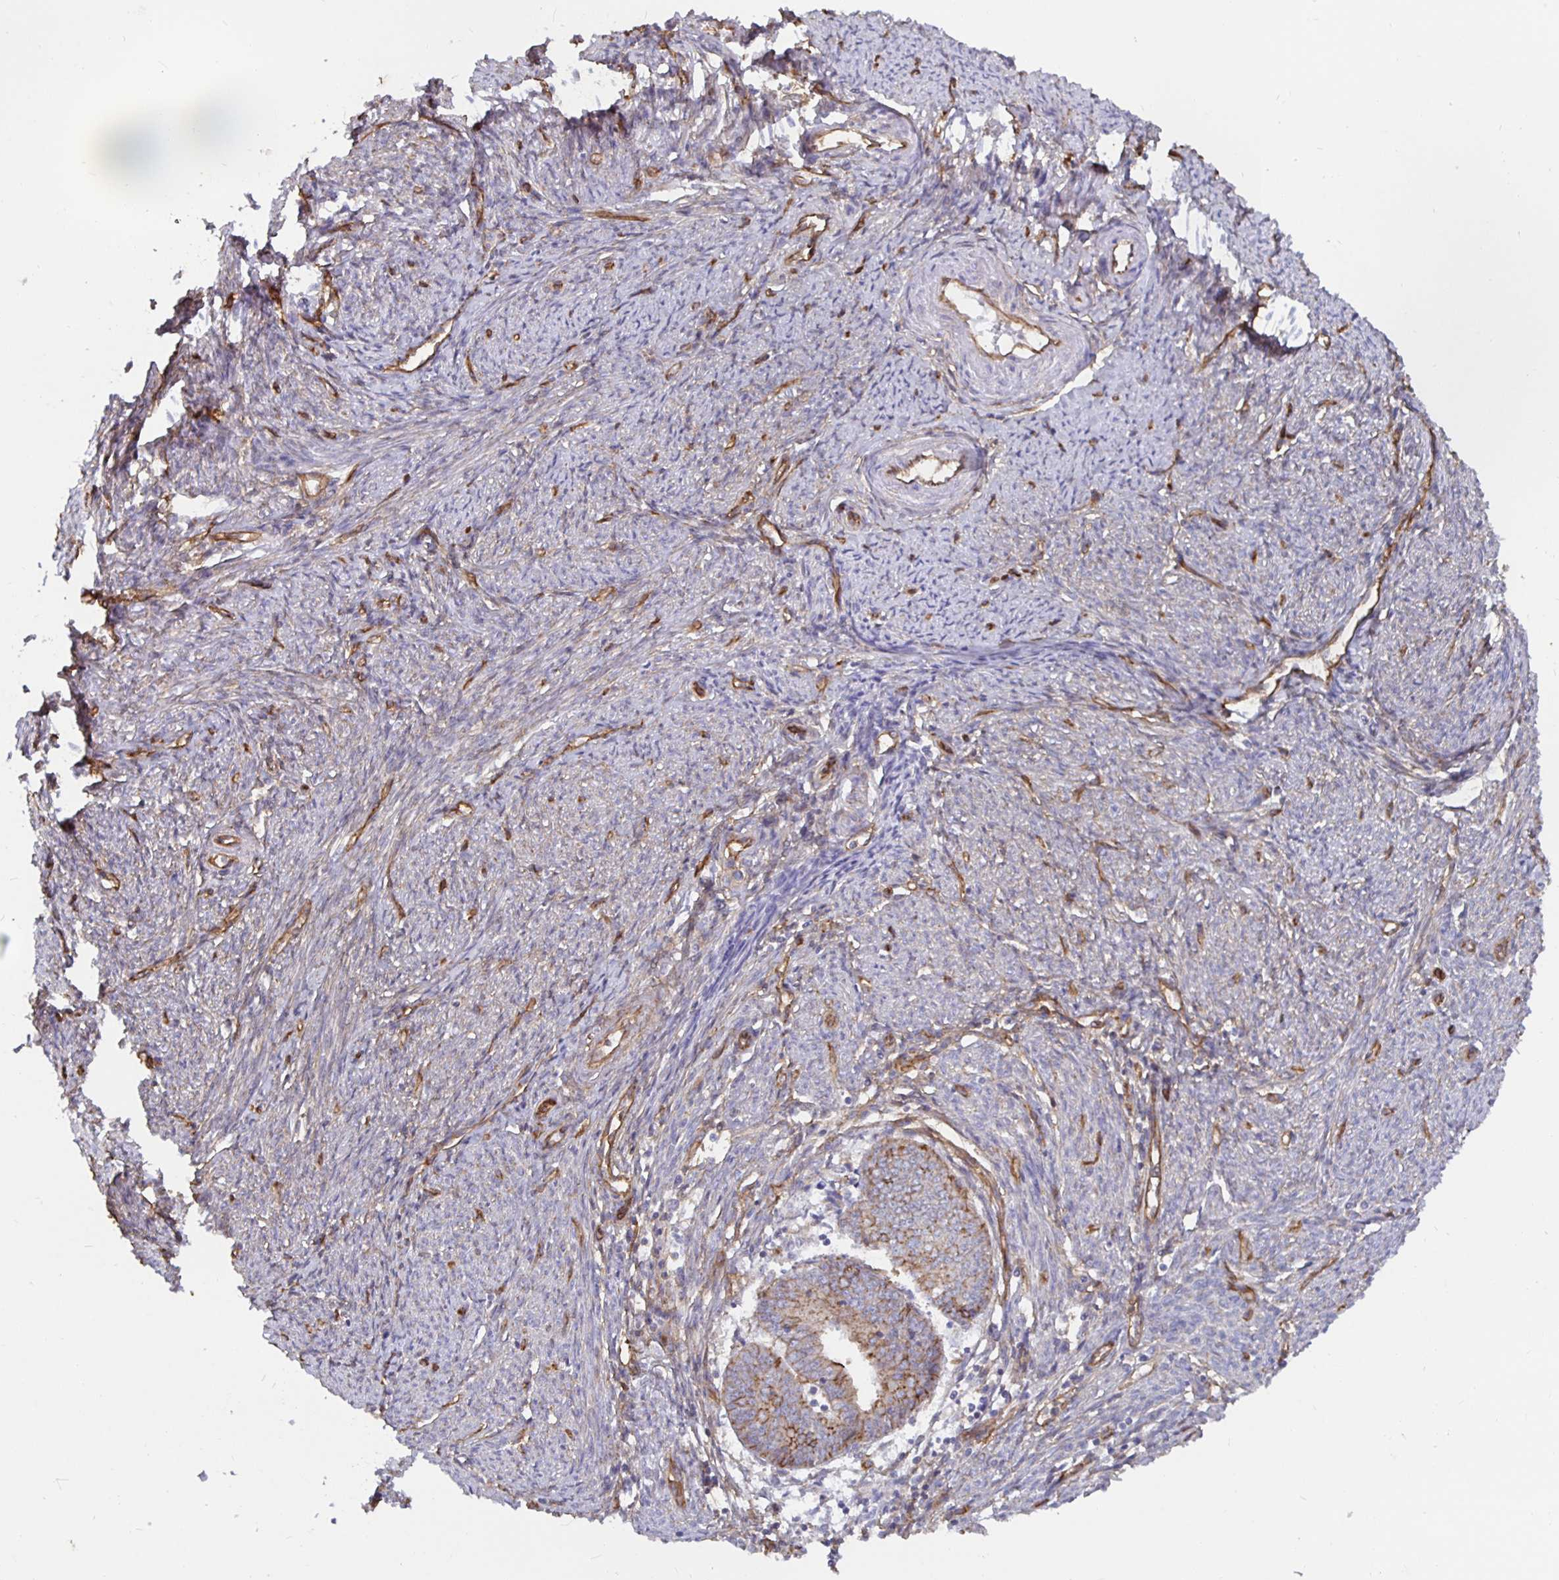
{"staining": {"intensity": "moderate", "quantity": "<25%", "location": "cytoplasmic/membranous"}, "tissue": "endometrial cancer", "cell_type": "Tumor cells", "image_type": "cancer", "snomed": [{"axis": "morphology", "description": "Adenocarcinoma, NOS"}, {"axis": "topography", "description": "Endometrium"}], "caption": "Moderate cytoplasmic/membranous expression for a protein is present in about <25% of tumor cells of endometrial cancer using immunohistochemistry.", "gene": "ARHGEF39", "patient": {"sex": "female", "age": 61}}